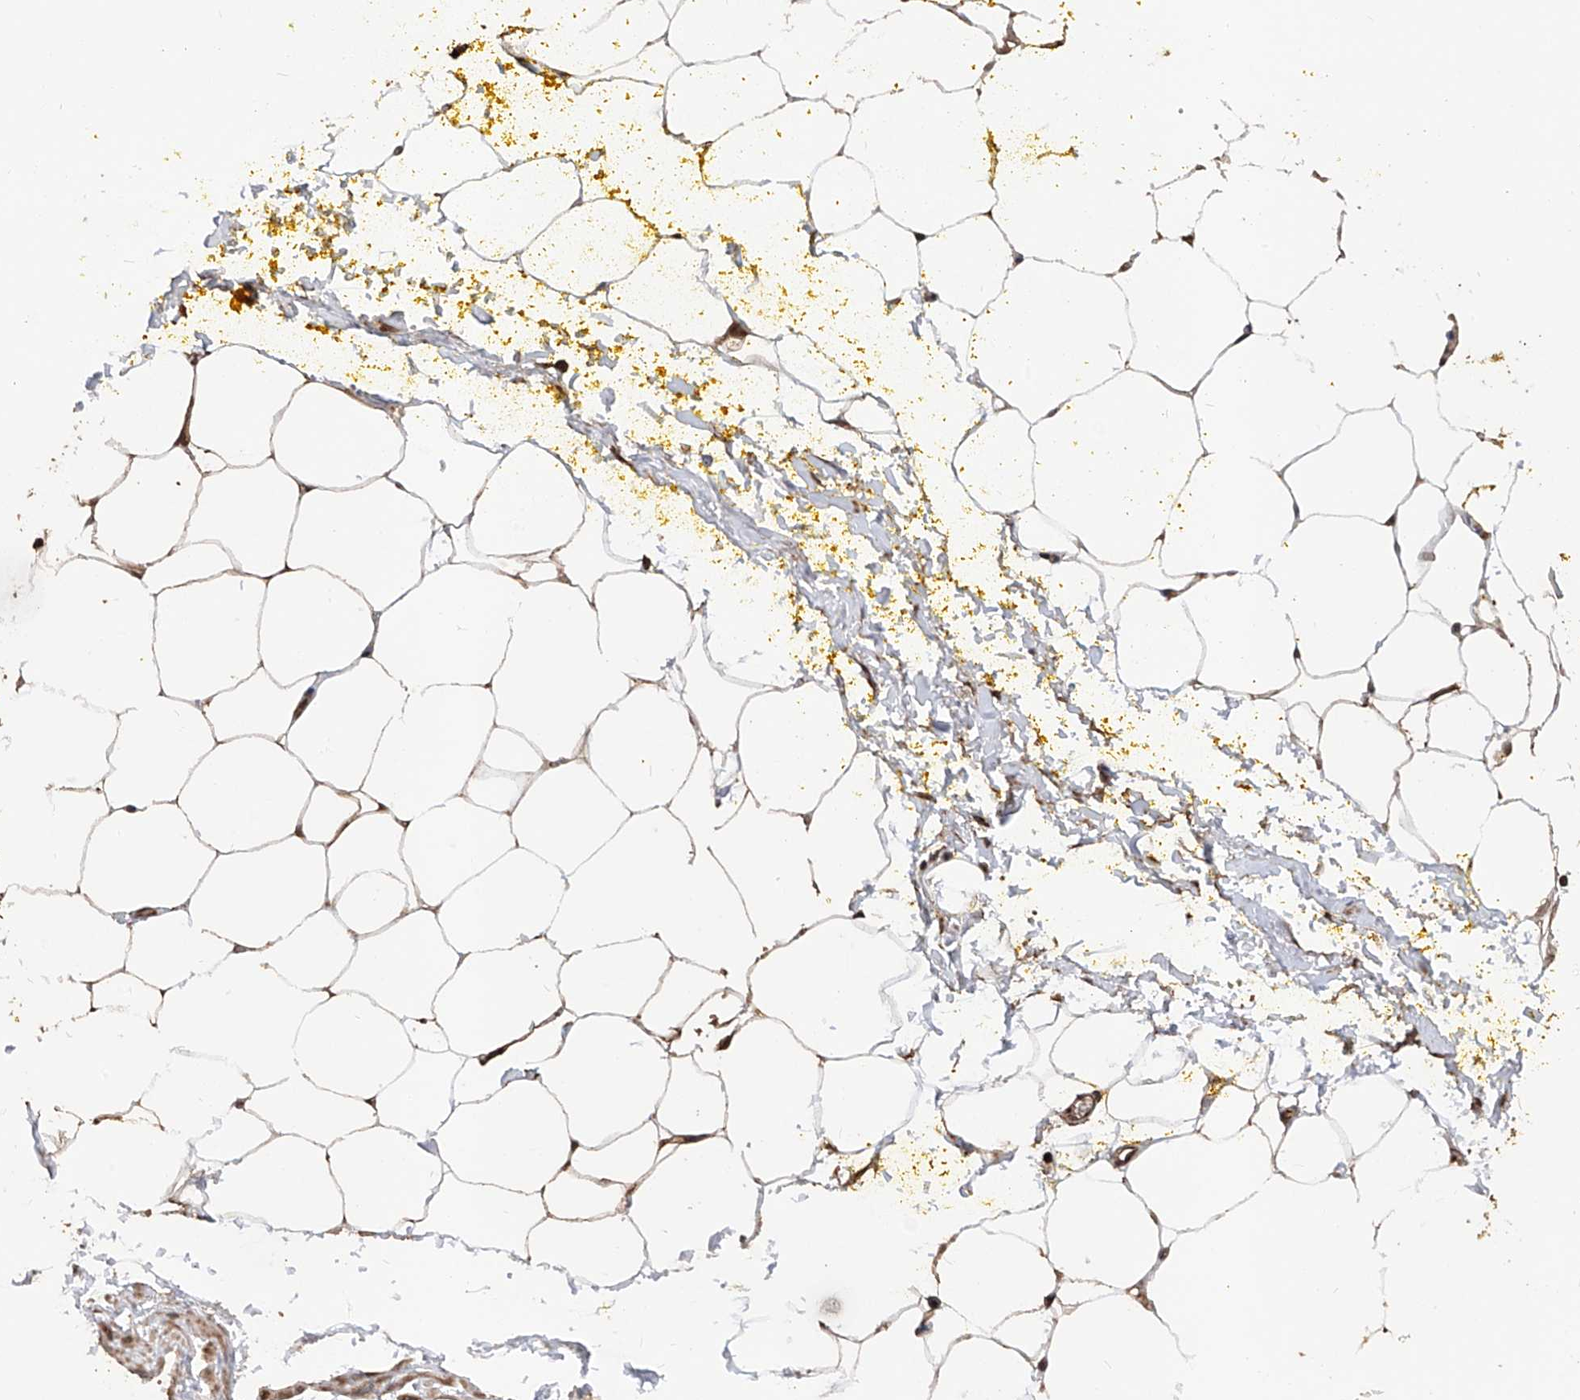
{"staining": {"intensity": "strong", "quantity": "25%-75%", "location": "nuclear"}, "tissue": "adipose tissue", "cell_type": "Adipocytes", "image_type": "normal", "snomed": [{"axis": "morphology", "description": "Normal tissue, NOS"}, {"axis": "morphology", "description": "Adenocarcinoma, Low grade"}, {"axis": "topography", "description": "Prostate"}, {"axis": "topography", "description": "Peripheral nerve tissue"}], "caption": "Benign adipose tissue exhibits strong nuclear staining in approximately 25%-75% of adipocytes, visualized by immunohistochemistry.", "gene": "LYSMD4", "patient": {"sex": "male", "age": 63}}